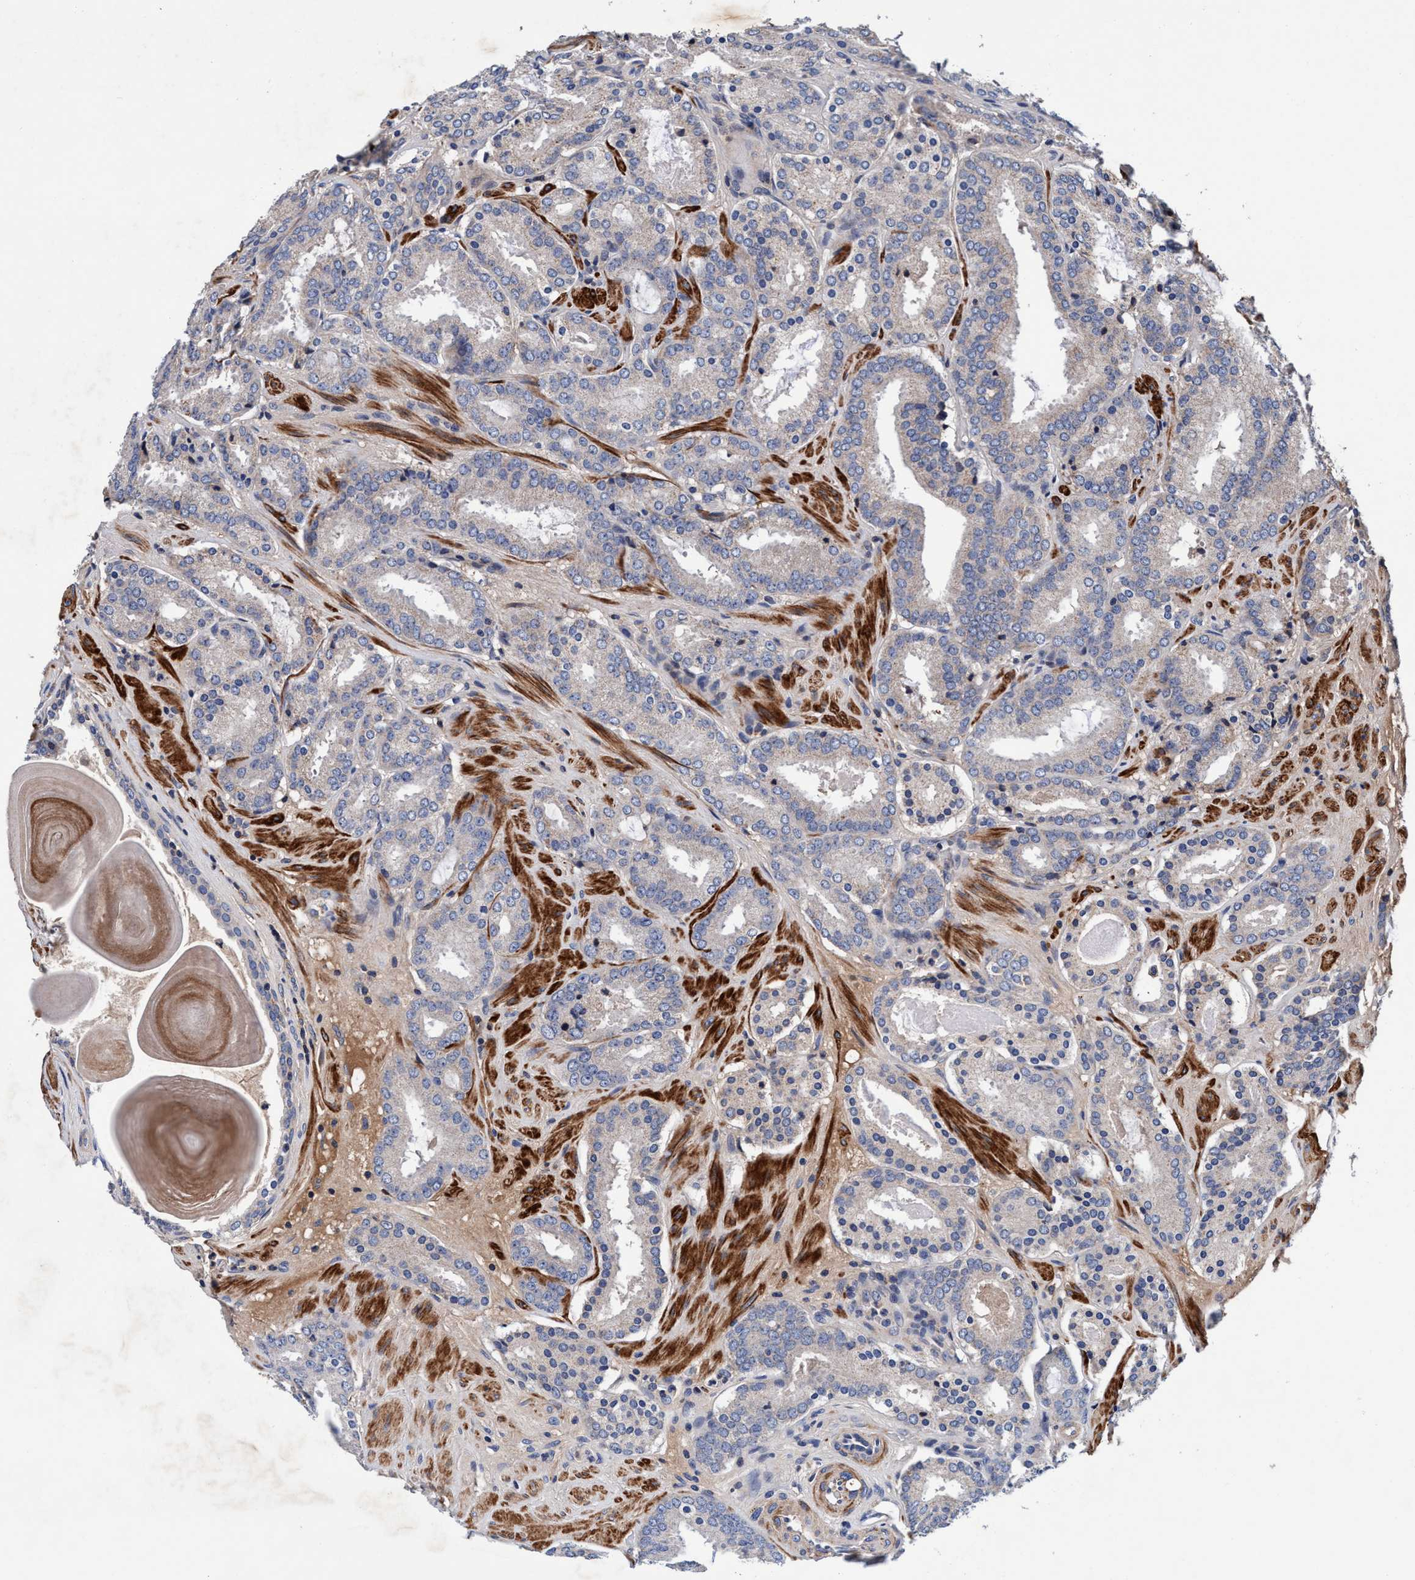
{"staining": {"intensity": "negative", "quantity": "none", "location": "none"}, "tissue": "prostate cancer", "cell_type": "Tumor cells", "image_type": "cancer", "snomed": [{"axis": "morphology", "description": "Adenocarcinoma, Low grade"}, {"axis": "topography", "description": "Prostate"}], "caption": "High magnification brightfield microscopy of prostate cancer stained with DAB (3,3'-diaminobenzidine) (brown) and counterstained with hematoxylin (blue): tumor cells show no significant staining. (Brightfield microscopy of DAB (3,3'-diaminobenzidine) immunohistochemistry (IHC) at high magnification).", "gene": "RNF208", "patient": {"sex": "male", "age": 69}}